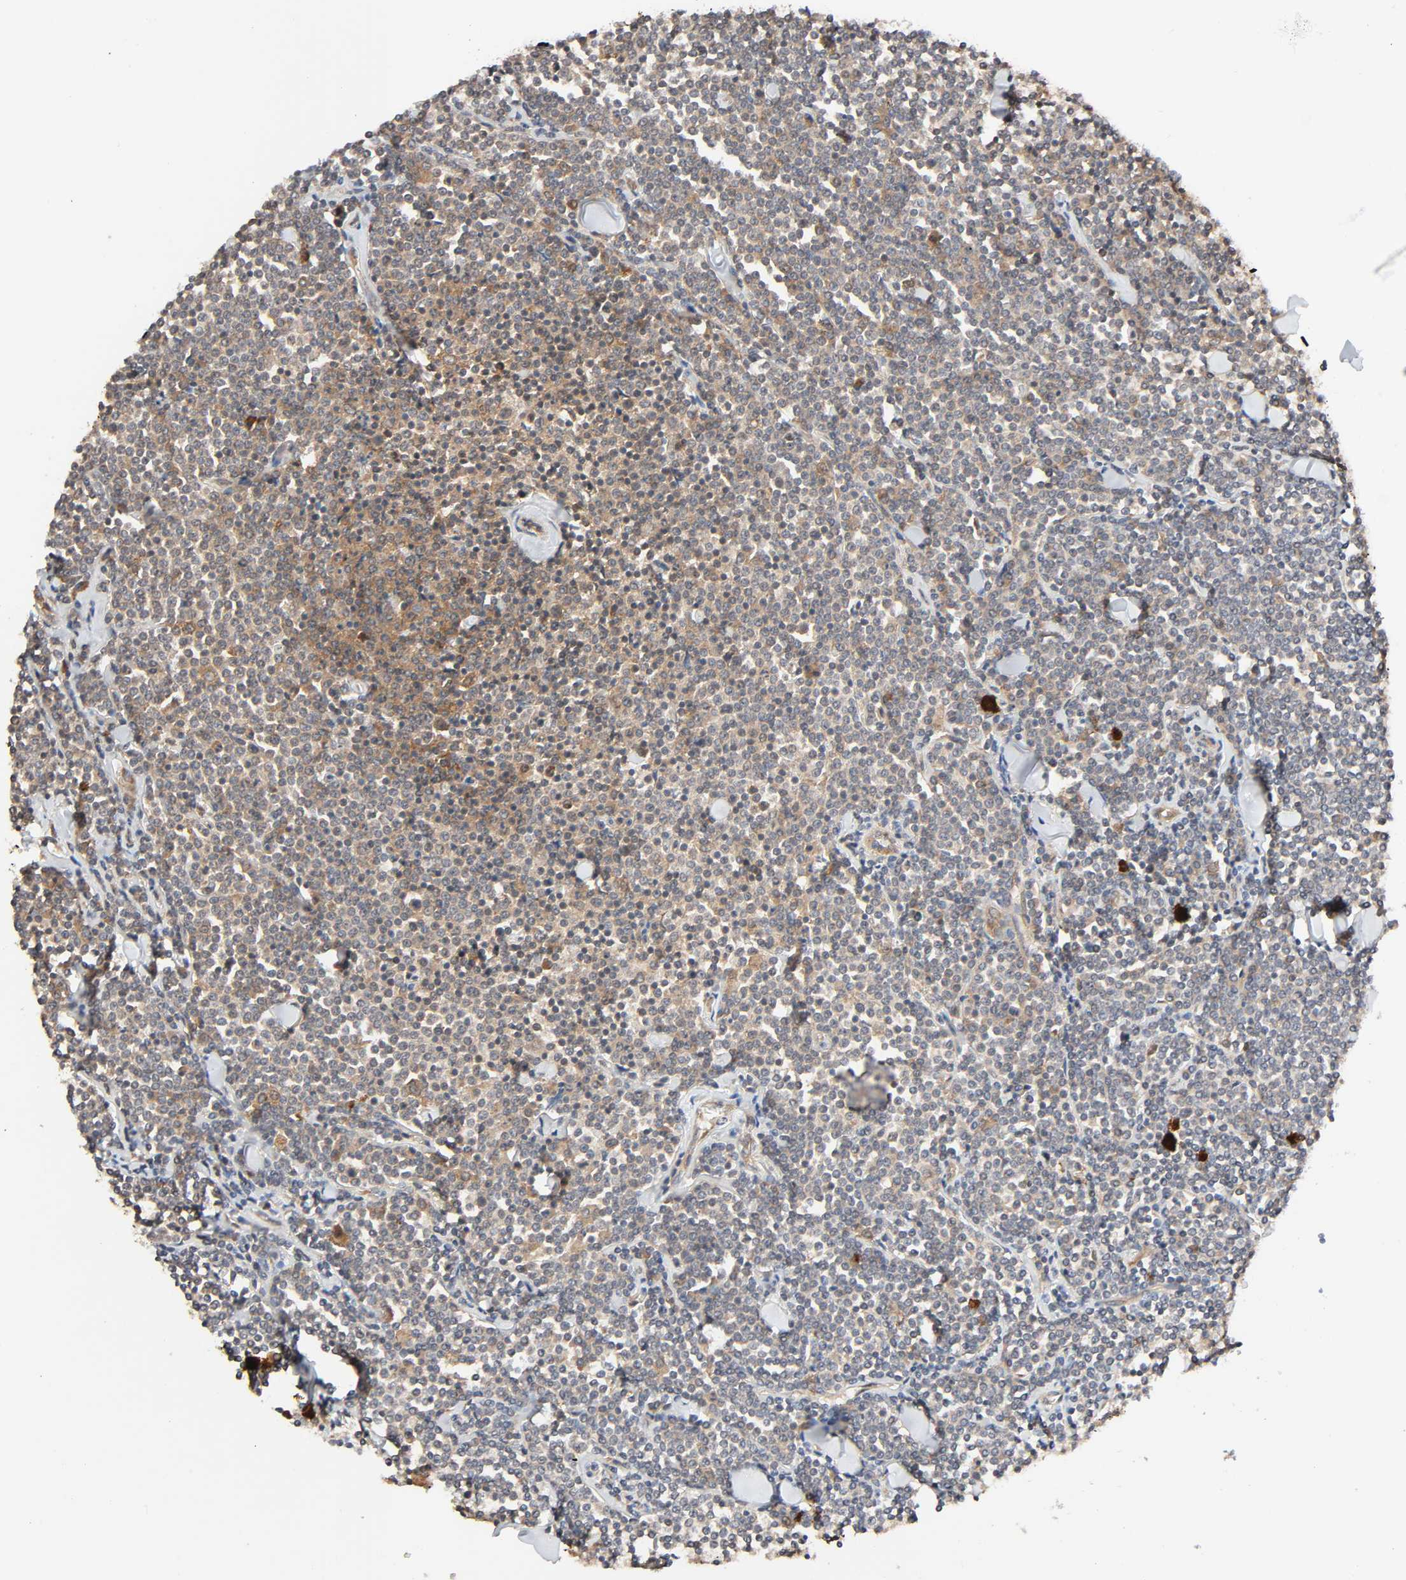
{"staining": {"intensity": "moderate", "quantity": ">75%", "location": "cytoplasmic/membranous"}, "tissue": "lymphoma", "cell_type": "Tumor cells", "image_type": "cancer", "snomed": [{"axis": "morphology", "description": "Malignant lymphoma, non-Hodgkin's type, Low grade"}, {"axis": "topography", "description": "Soft tissue"}], "caption": "This photomicrograph exhibits IHC staining of human lymphoma, with medium moderate cytoplasmic/membranous expression in approximately >75% of tumor cells.", "gene": "PPP2R1B", "patient": {"sex": "male", "age": 92}}